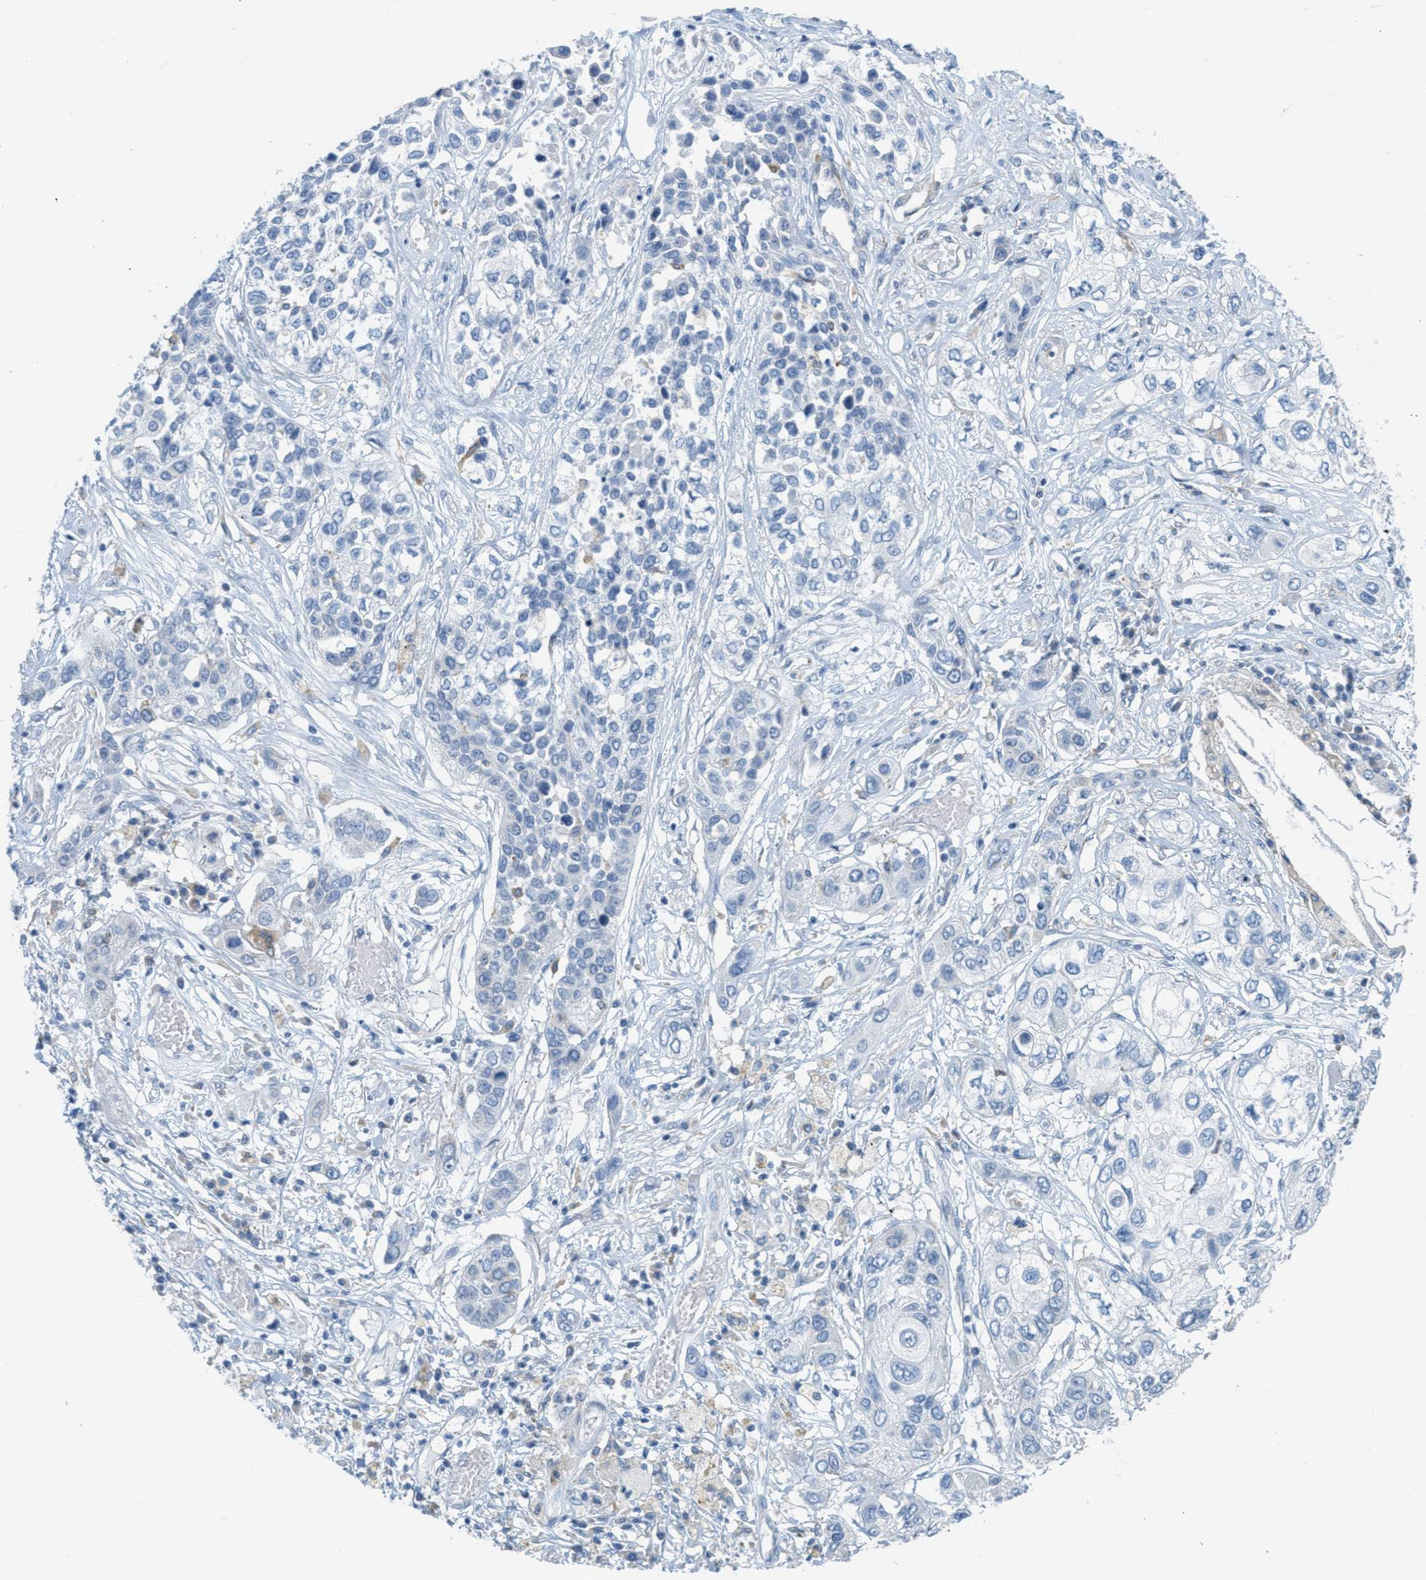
{"staining": {"intensity": "negative", "quantity": "none", "location": "none"}, "tissue": "lung cancer", "cell_type": "Tumor cells", "image_type": "cancer", "snomed": [{"axis": "morphology", "description": "Squamous cell carcinoma, NOS"}, {"axis": "topography", "description": "Lung"}], "caption": "IHC histopathology image of neoplastic tissue: lung squamous cell carcinoma stained with DAB (3,3'-diaminobenzidine) displays no significant protein positivity in tumor cells. (DAB (3,3'-diaminobenzidine) immunohistochemistry (IHC), high magnification).", "gene": "TEX264", "patient": {"sex": "male", "age": 71}}